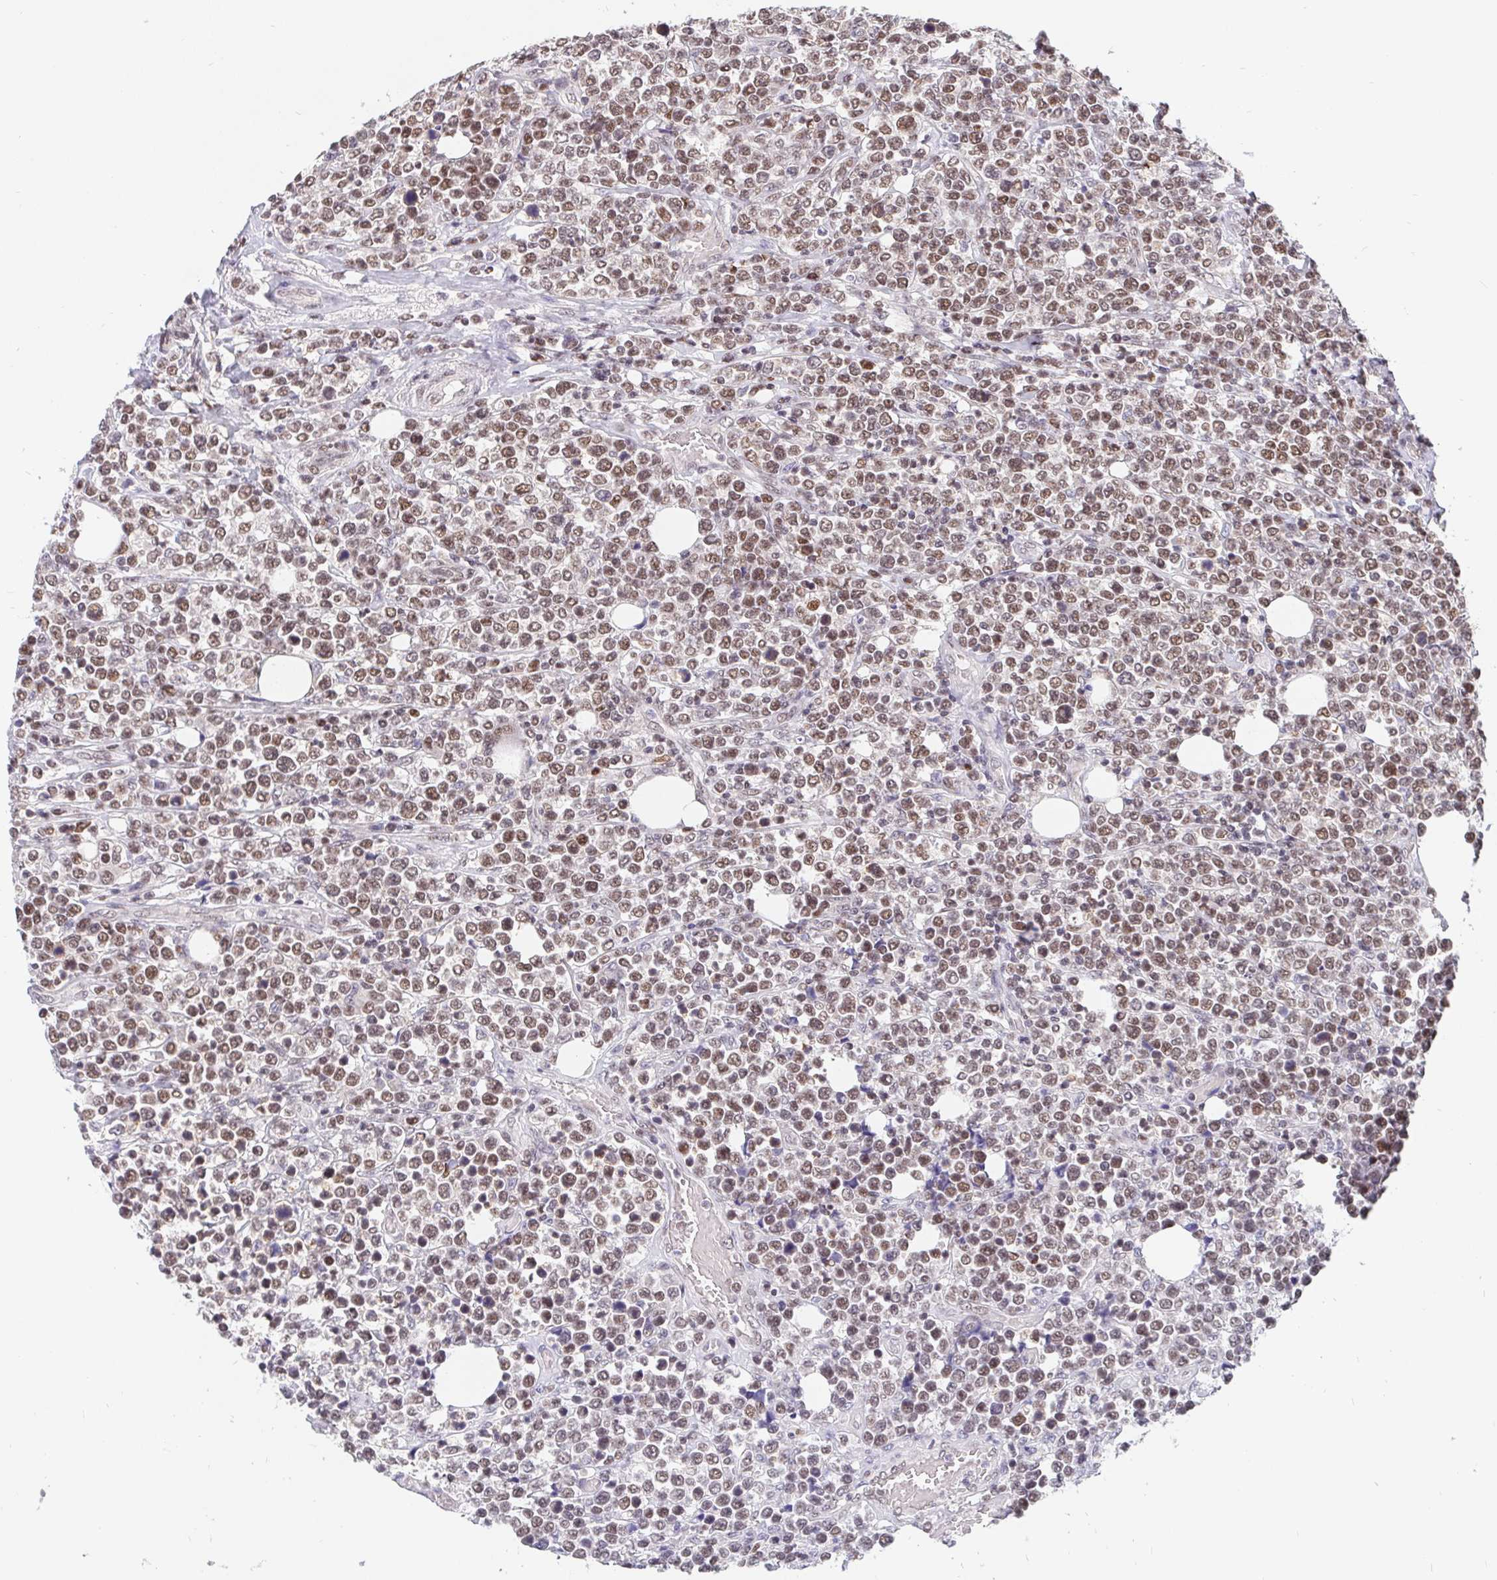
{"staining": {"intensity": "moderate", "quantity": ">75%", "location": "nuclear"}, "tissue": "lymphoma", "cell_type": "Tumor cells", "image_type": "cancer", "snomed": [{"axis": "morphology", "description": "Malignant lymphoma, non-Hodgkin's type, High grade"}, {"axis": "topography", "description": "Soft tissue"}], "caption": "Immunohistochemistry (IHC) (DAB) staining of high-grade malignant lymphoma, non-Hodgkin's type reveals moderate nuclear protein staining in approximately >75% of tumor cells.", "gene": "POU2F1", "patient": {"sex": "female", "age": 56}}